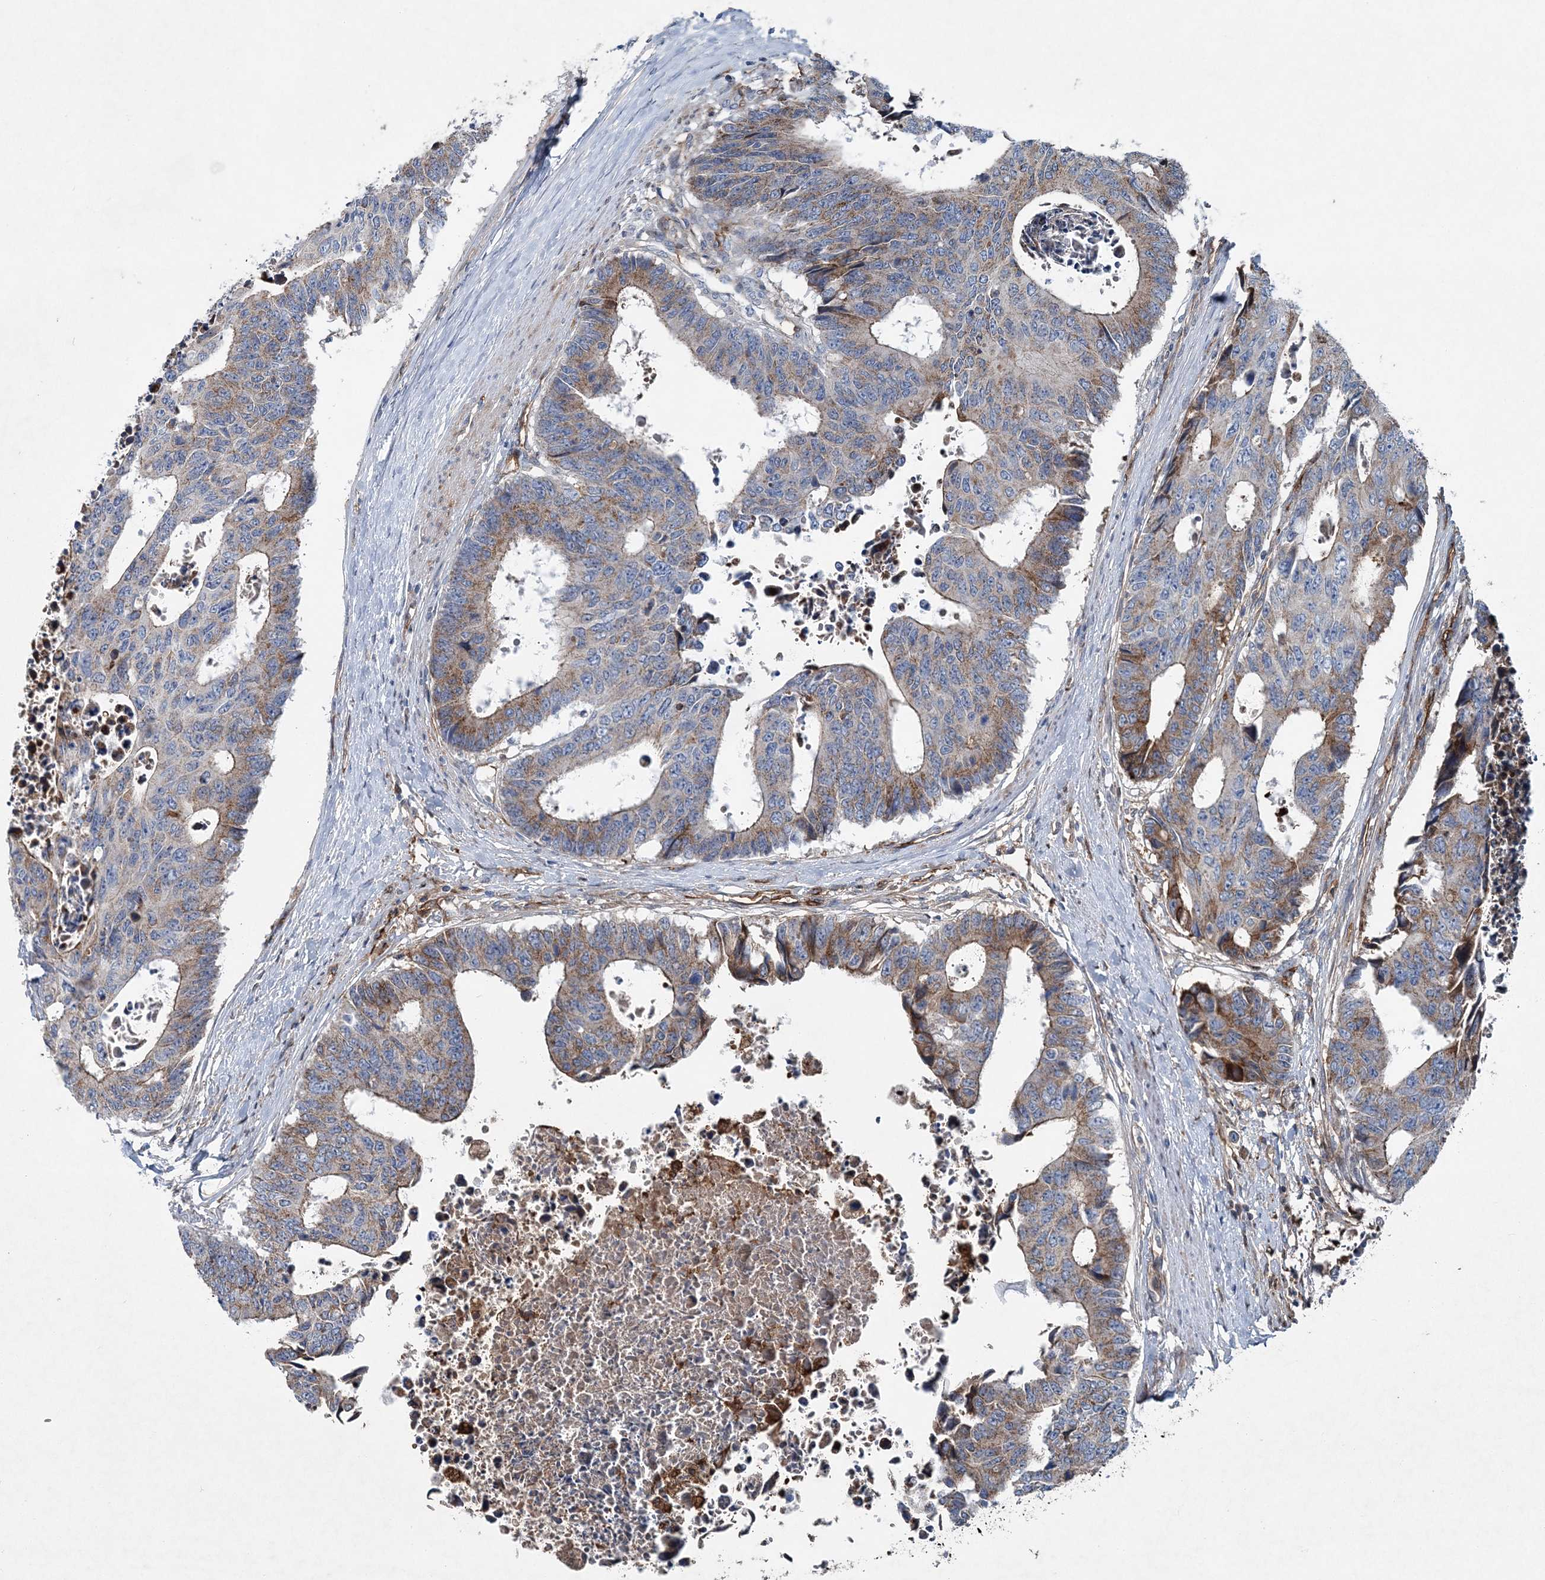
{"staining": {"intensity": "moderate", "quantity": "25%-75%", "location": "cytoplasmic/membranous"}, "tissue": "colorectal cancer", "cell_type": "Tumor cells", "image_type": "cancer", "snomed": [{"axis": "morphology", "description": "Adenocarcinoma, NOS"}, {"axis": "topography", "description": "Rectum"}], "caption": "About 25%-75% of tumor cells in human colorectal cancer exhibit moderate cytoplasmic/membranous protein staining as visualized by brown immunohistochemical staining.", "gene": "SPOPL", "patient": {"sex": "male", "age": 84}}